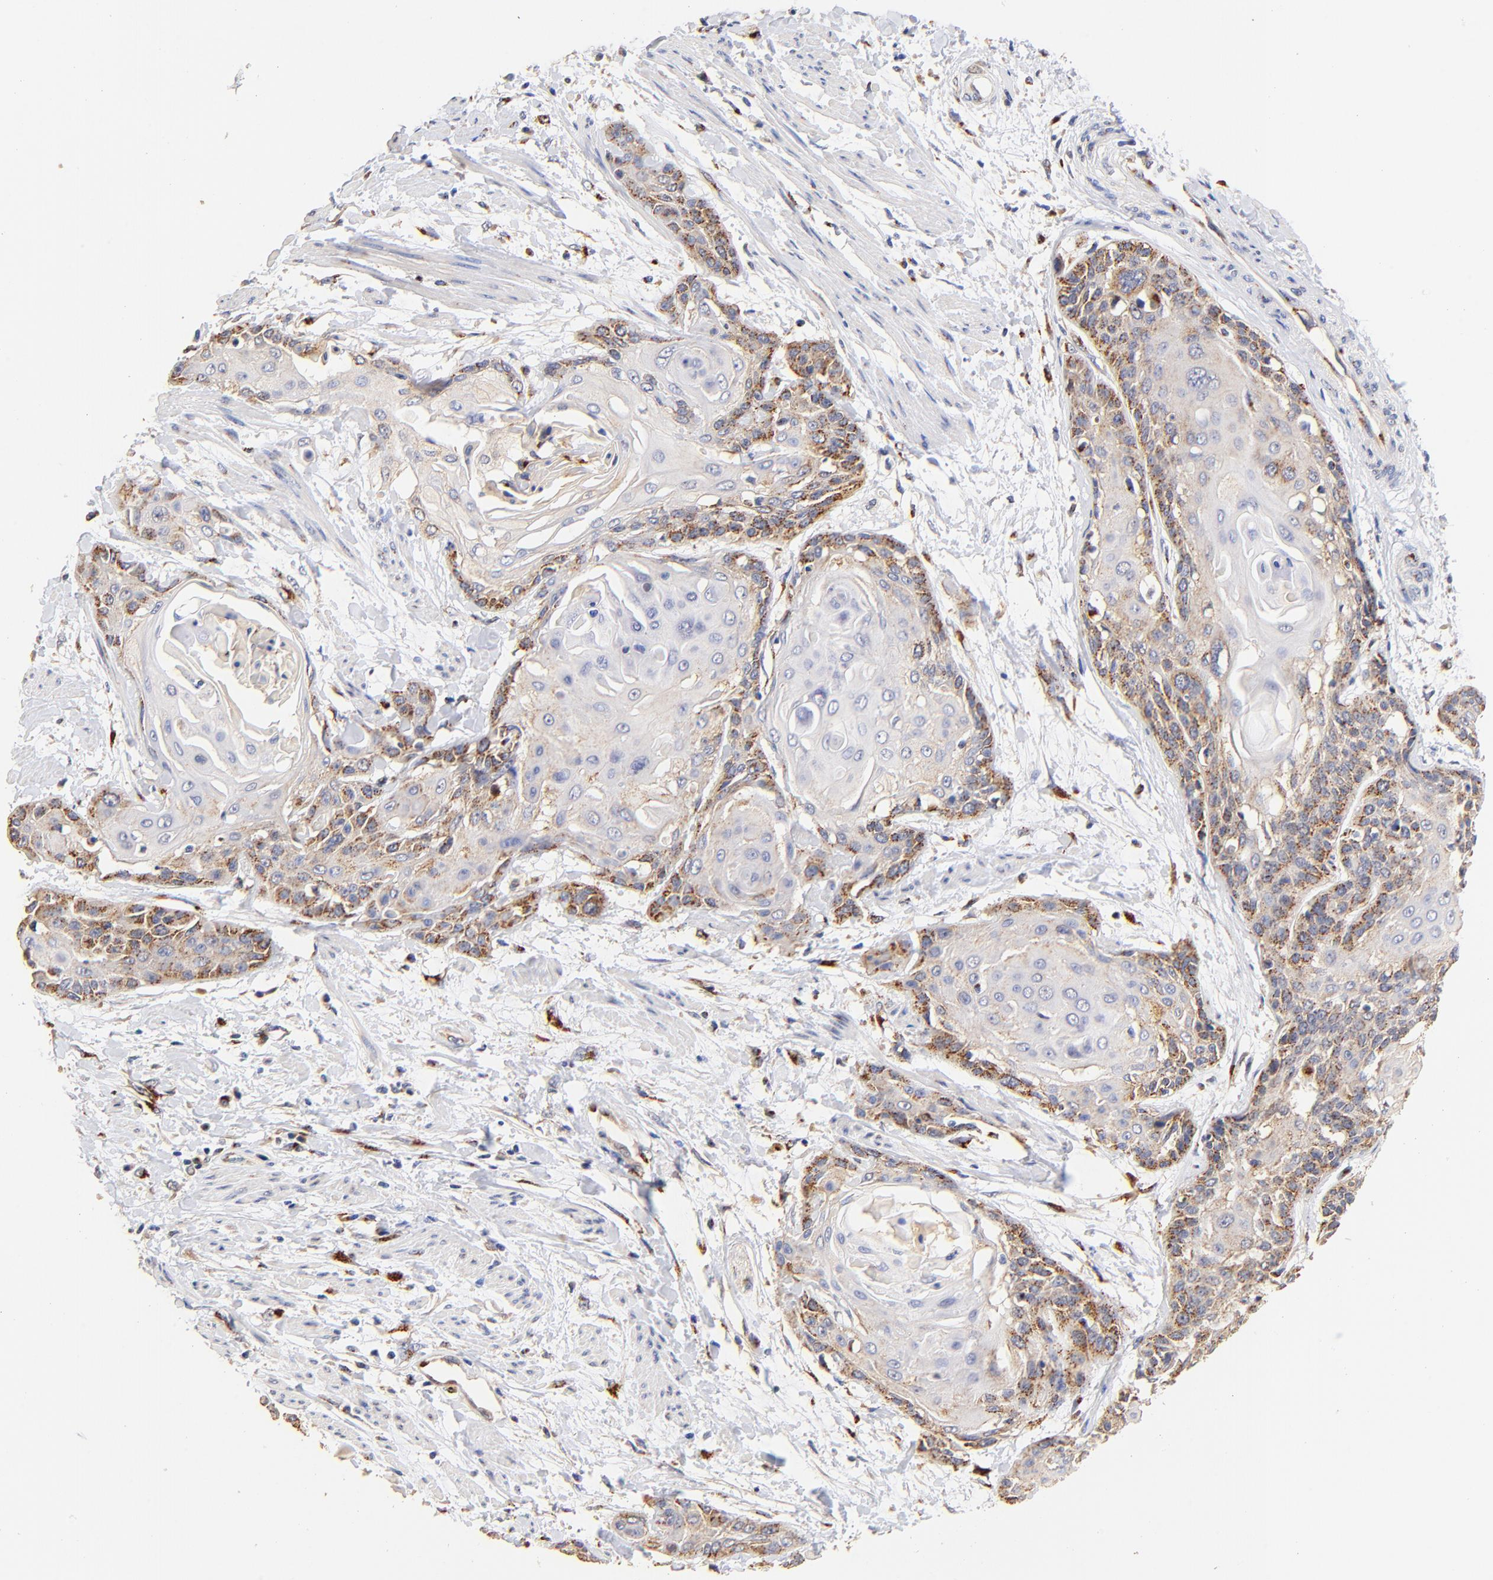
{"staining": {"intensity": "moderate", "quantity": "<25%", "location": "cytoplasmic/membranous"}, "tissue": "cervical cancer", "cell_type": "Tumor cells", "image_type": "cancer", "snomed": [{"axis": "morphology", "description": "Squamous cell carcinoma, NOS"}, {"axis": "topography", "description": "Cervix"}], "caption": "Immunohistochemistry (IHC) (DAB) staining of human squamous cell carcinoma (cervical) reveals moderate cytoplasmic/membranous protein positivity in approximately <25% of tumor cells. The staining was performed using DAB (3,3'-diaminobenzidine), with brown indicating positive protein expression. Nuclei are stained blue with hematoxylin.", "gene": "FMNL3", "patient": {"sex": "female", "age": 57}}